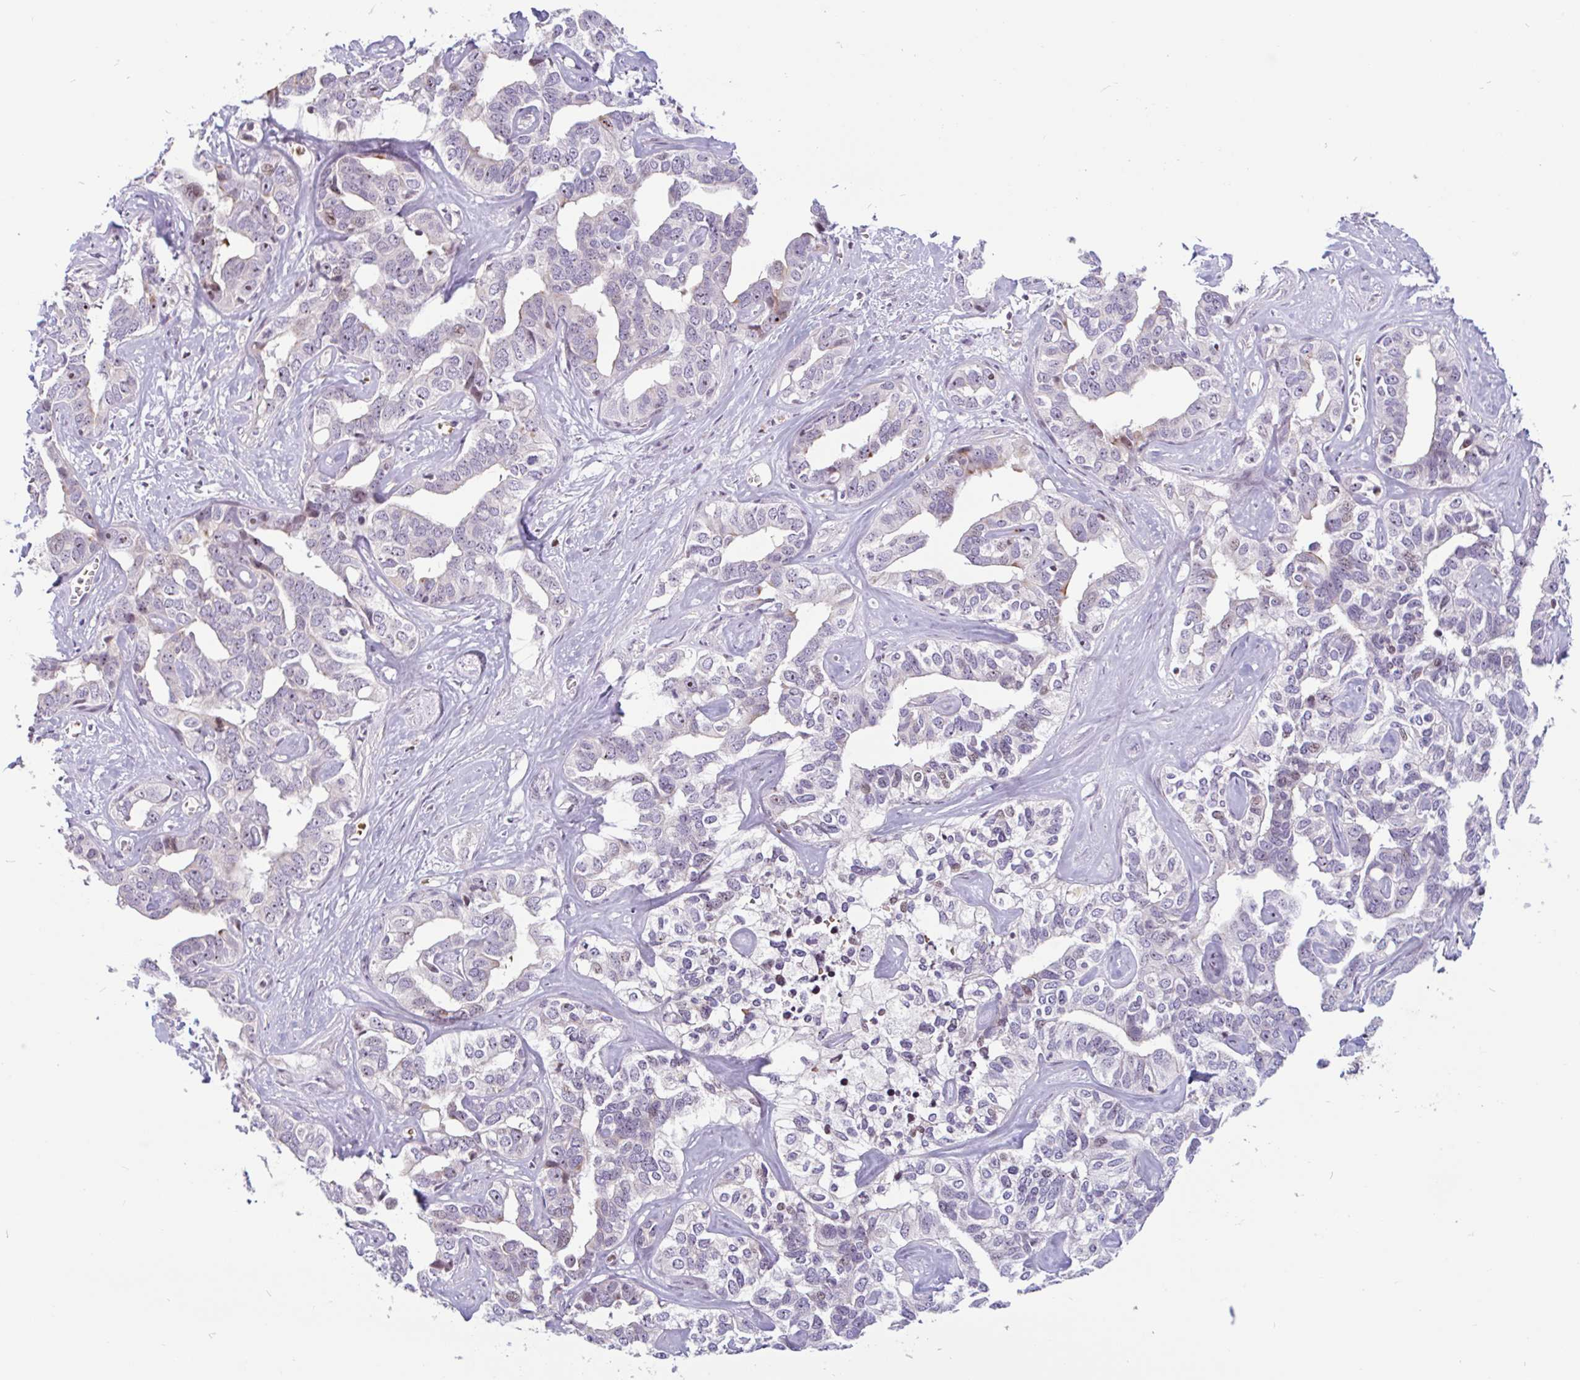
{"staining": {"intensity": "negative", "quantity": "none", "location": "none"}, "tissue": "liver cancer", "cell_type": "Tumor cells", "image_type": "cancer", "snomed": [{"axis": "morphology", "description": "Cholangiocarcinoma"}, {"axis": "topography", "description": "Liver"}], "caption": "DAB immunohistochemical staining of human liver cancer exhibits no significant positivity in tumor cells. Nuclei are stained in blue.", "gene": "TMEM119", "patient": {"sex": "male", "age": 59}}